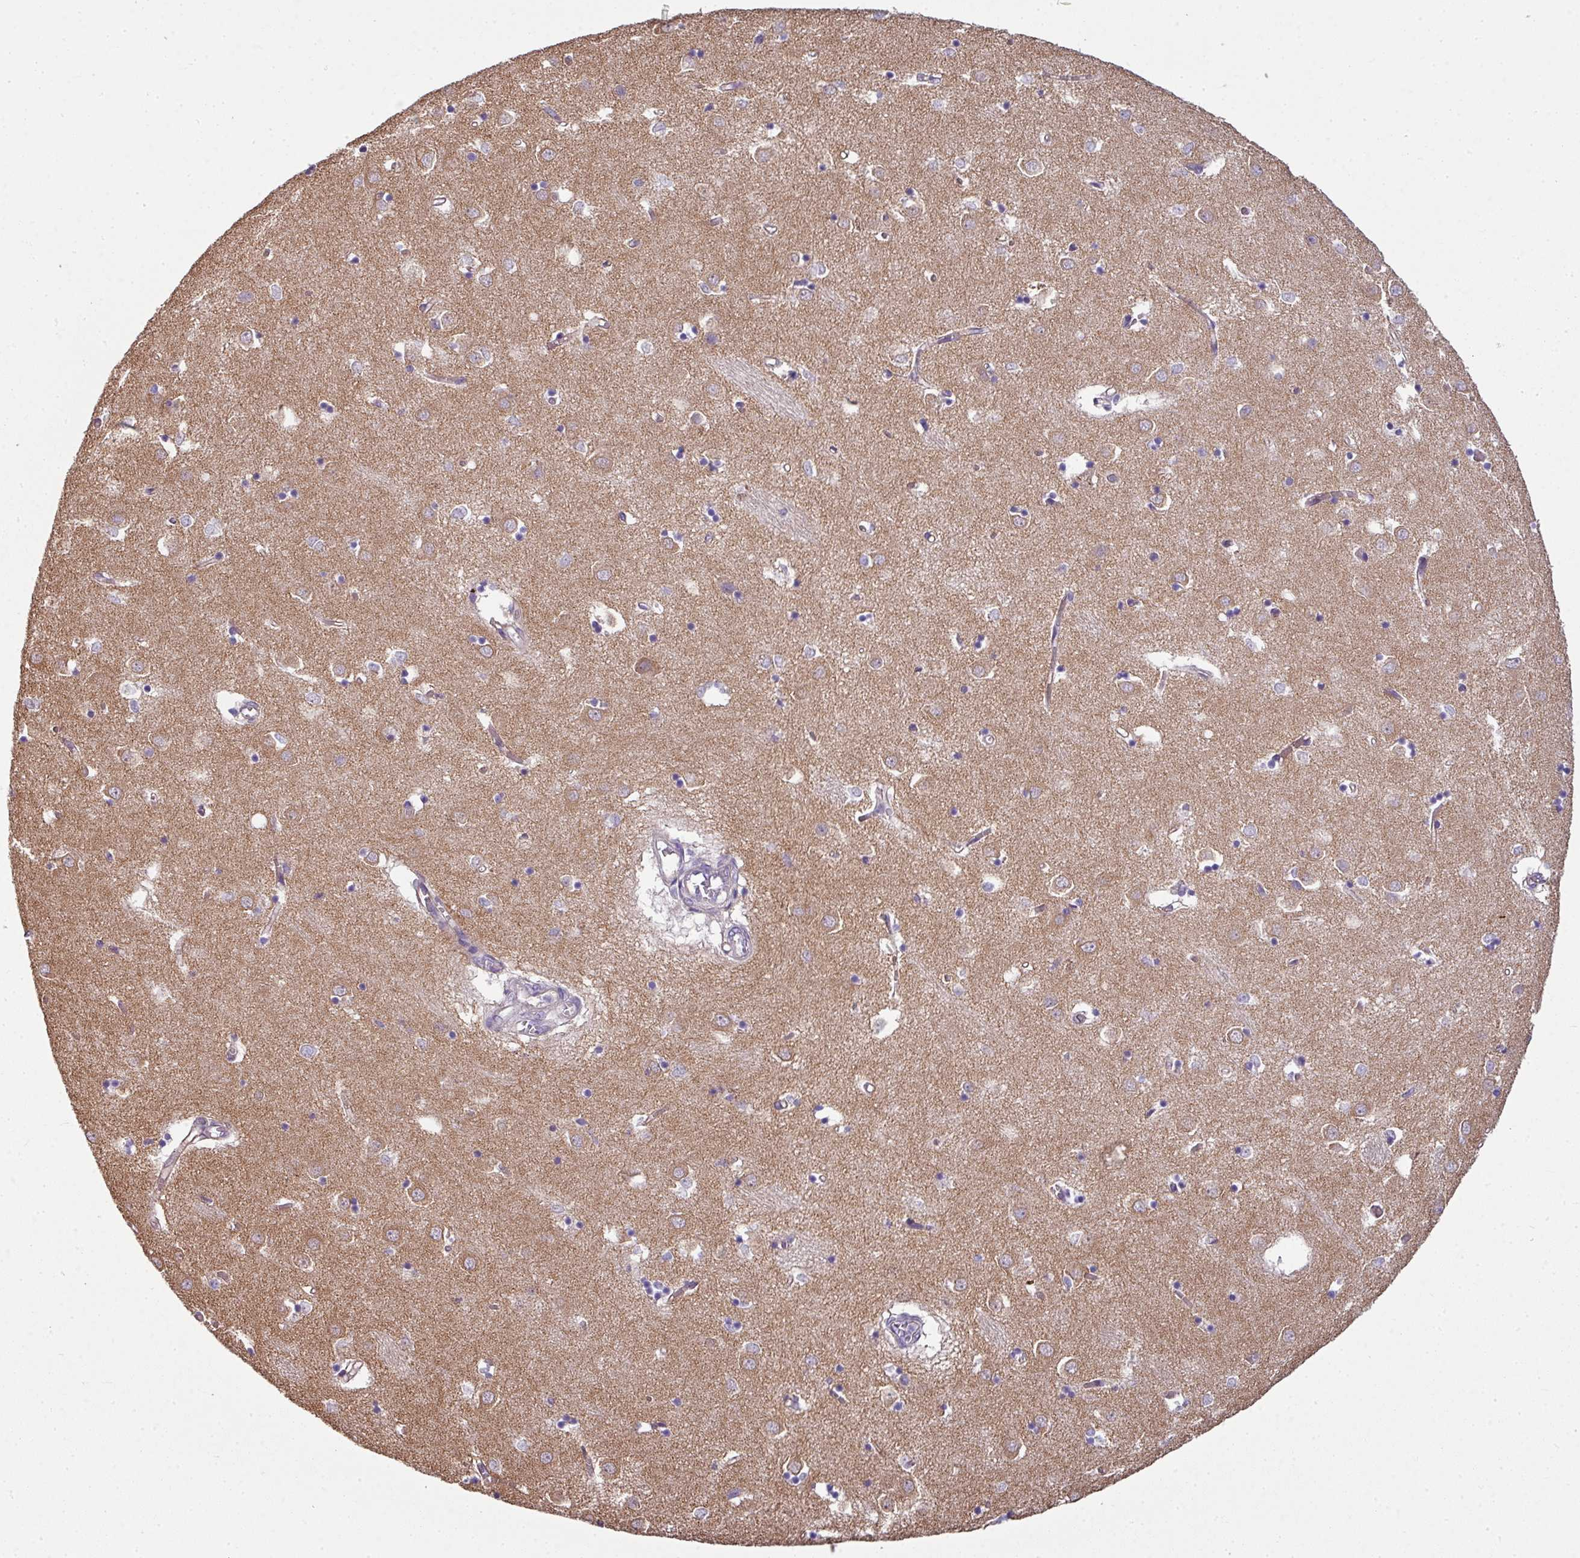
{"staining": {"intensity": "negative", "quantity": "none", "location": "none"}, "tissue": "caudate", "cell_type": "Glial cells", "image_type": "normal", "snomed": [{"axis": "morphology", "description": "Normal tissue, NOS"}, {"axis": "topography", "description": "Lateral ventricle wall"}], "caption": "A photomicrograph of human caudate is negative for staining in glial cells.", "gene": "PALS2", "patient": {"sex": "male", "age": 70}}